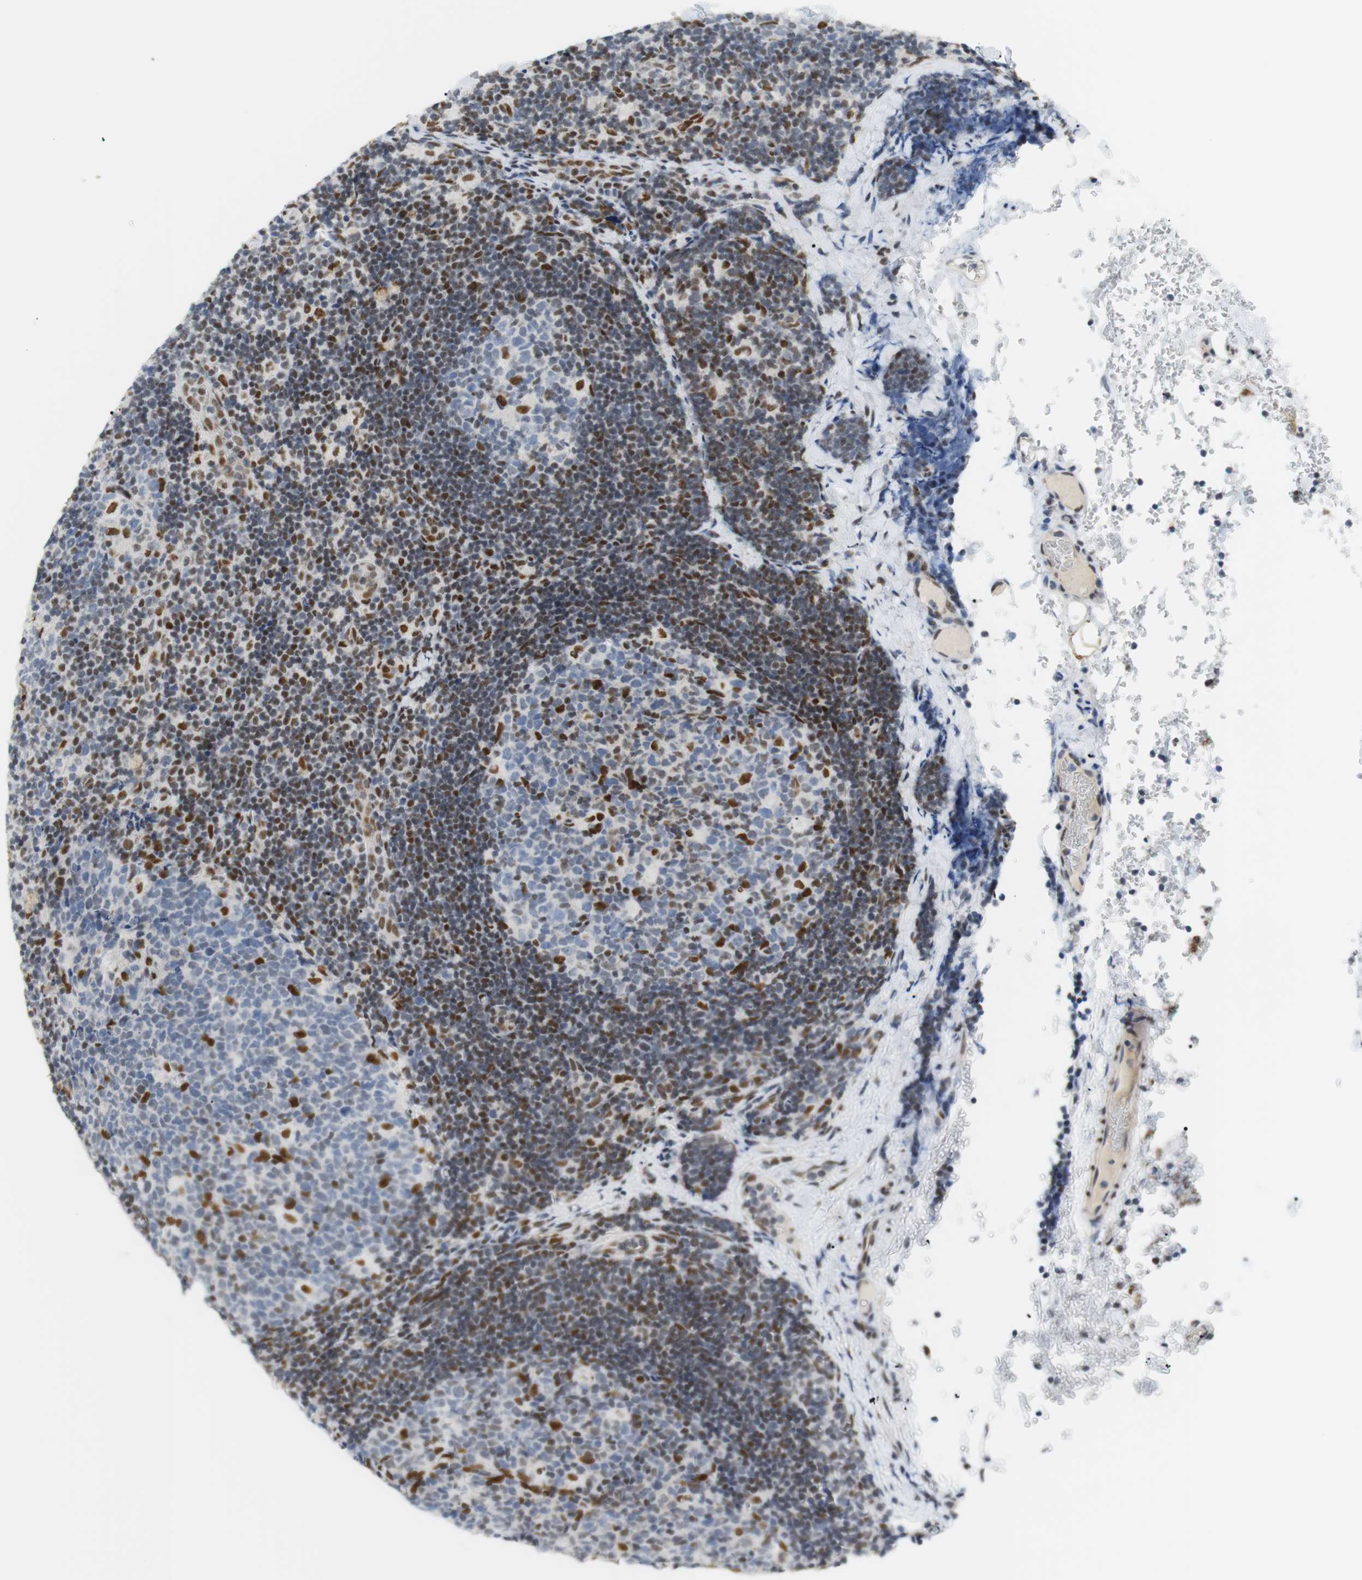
{"staining": {"intensity": "strong", "quantity": "<25%", "location": "nuclear"}, "tissue": "lymph node", "cell_type": "Germinal center cells", "image_type": "normal", "snomed": [{"axis": "morphology", "description": "Normal tissue, NOS"}, {"axis": "topography", "description": "Lymph node"}], "caption": "Germinal center cells display strong nuclear positivity in about <25% of cells in benign lymph node.", "gene": "BMI1", "patient": {"sex": "female", "age": 14}}